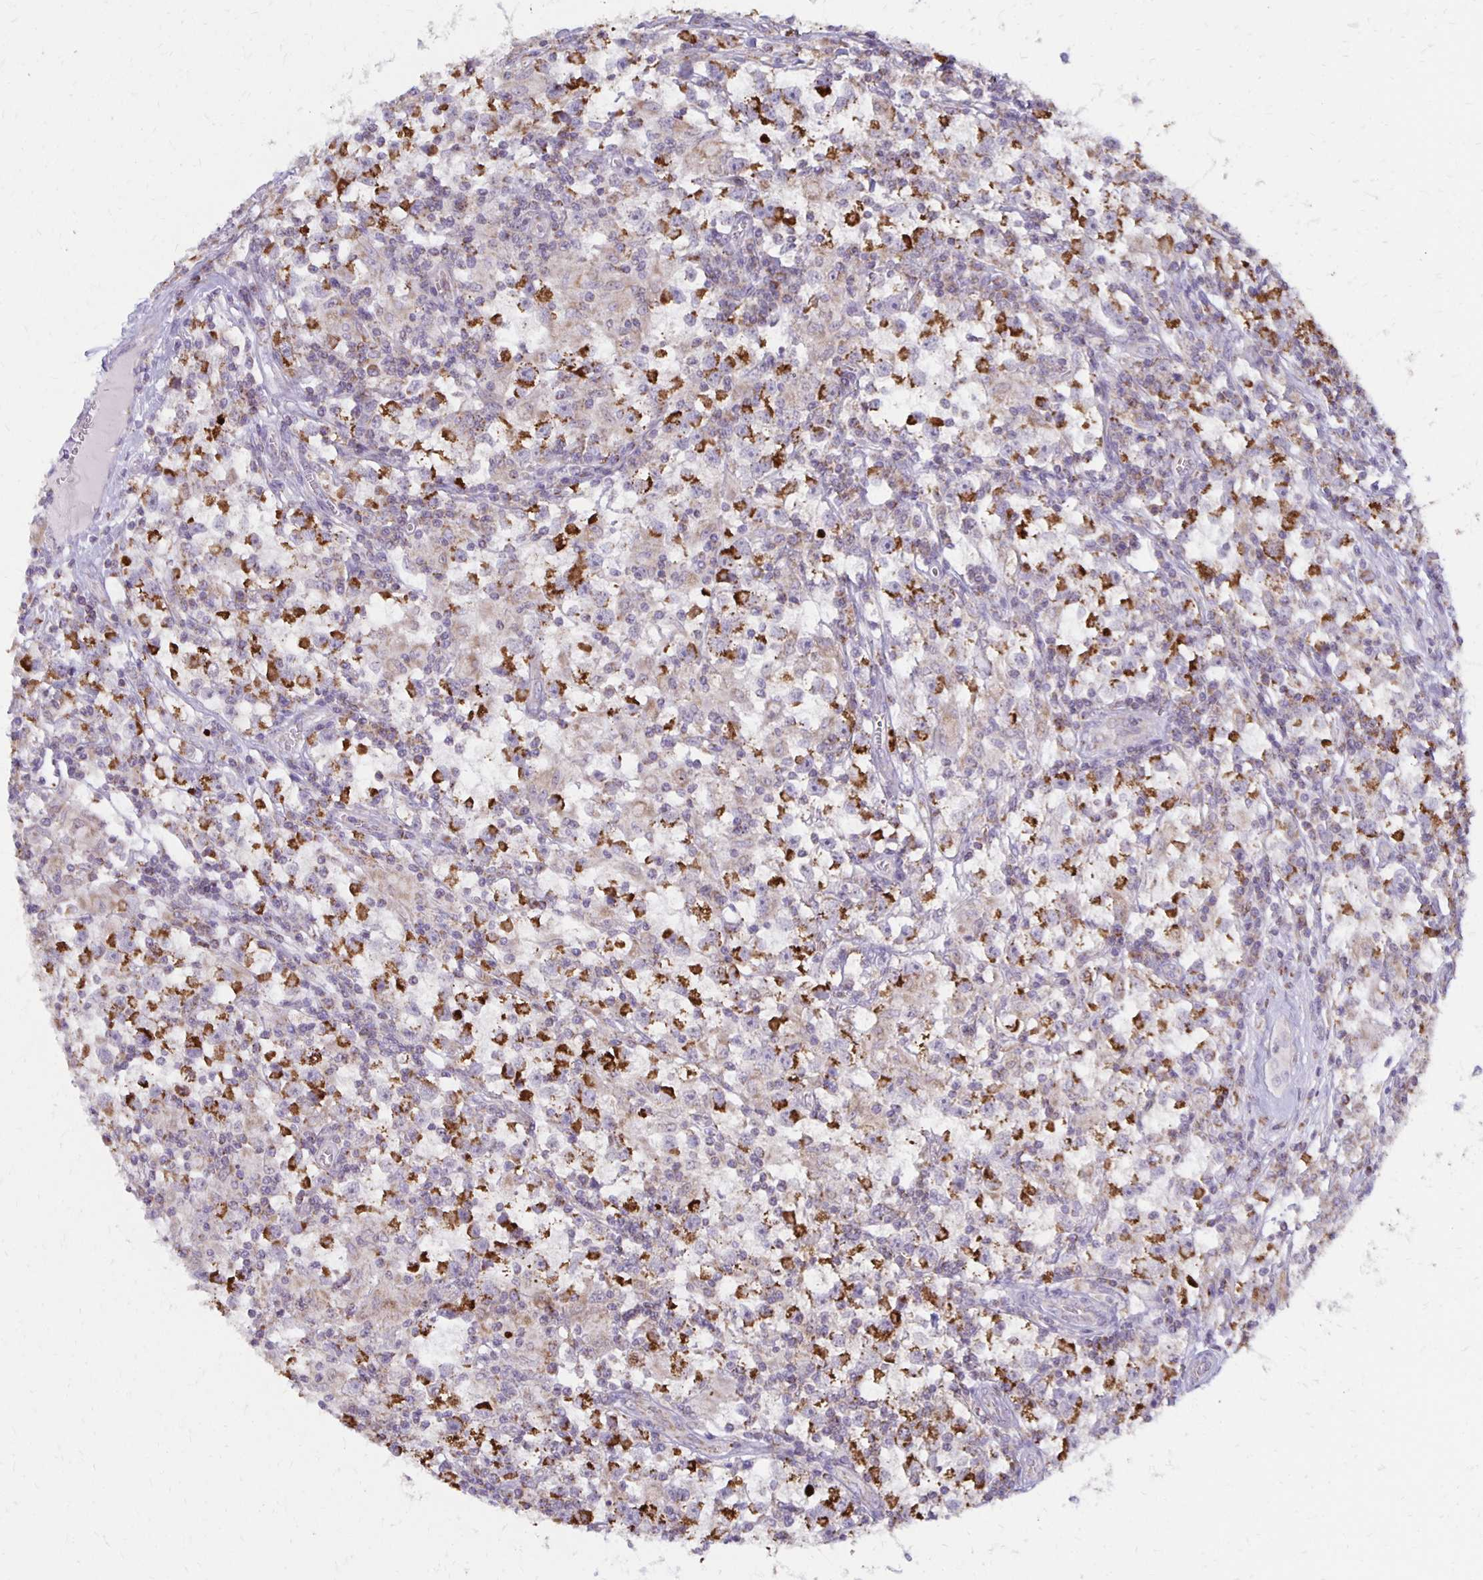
{"staining": {"intensity": "strong", "quantity": ">75%", "location": "cytoplasmic/membranous"}, "tissue": "testis cancer", "cell_type": "Tumor cells", "image_type": "cancer", "snomed": [{"axis": "morphology", "description": "Seminoma, NOS"}, {"axis": "topography", "description": "Testis"}], "caption": "Immunohistochemical staining of human testis seminoma demonstrates high levels of strong cytoplasmic/membranous protein staining in about >75% of tumor cells. (DAB IHC with brightfield microscopy, high magnification).", "gene": "IER3", "patient": {"sex": "male", "age": 31}}